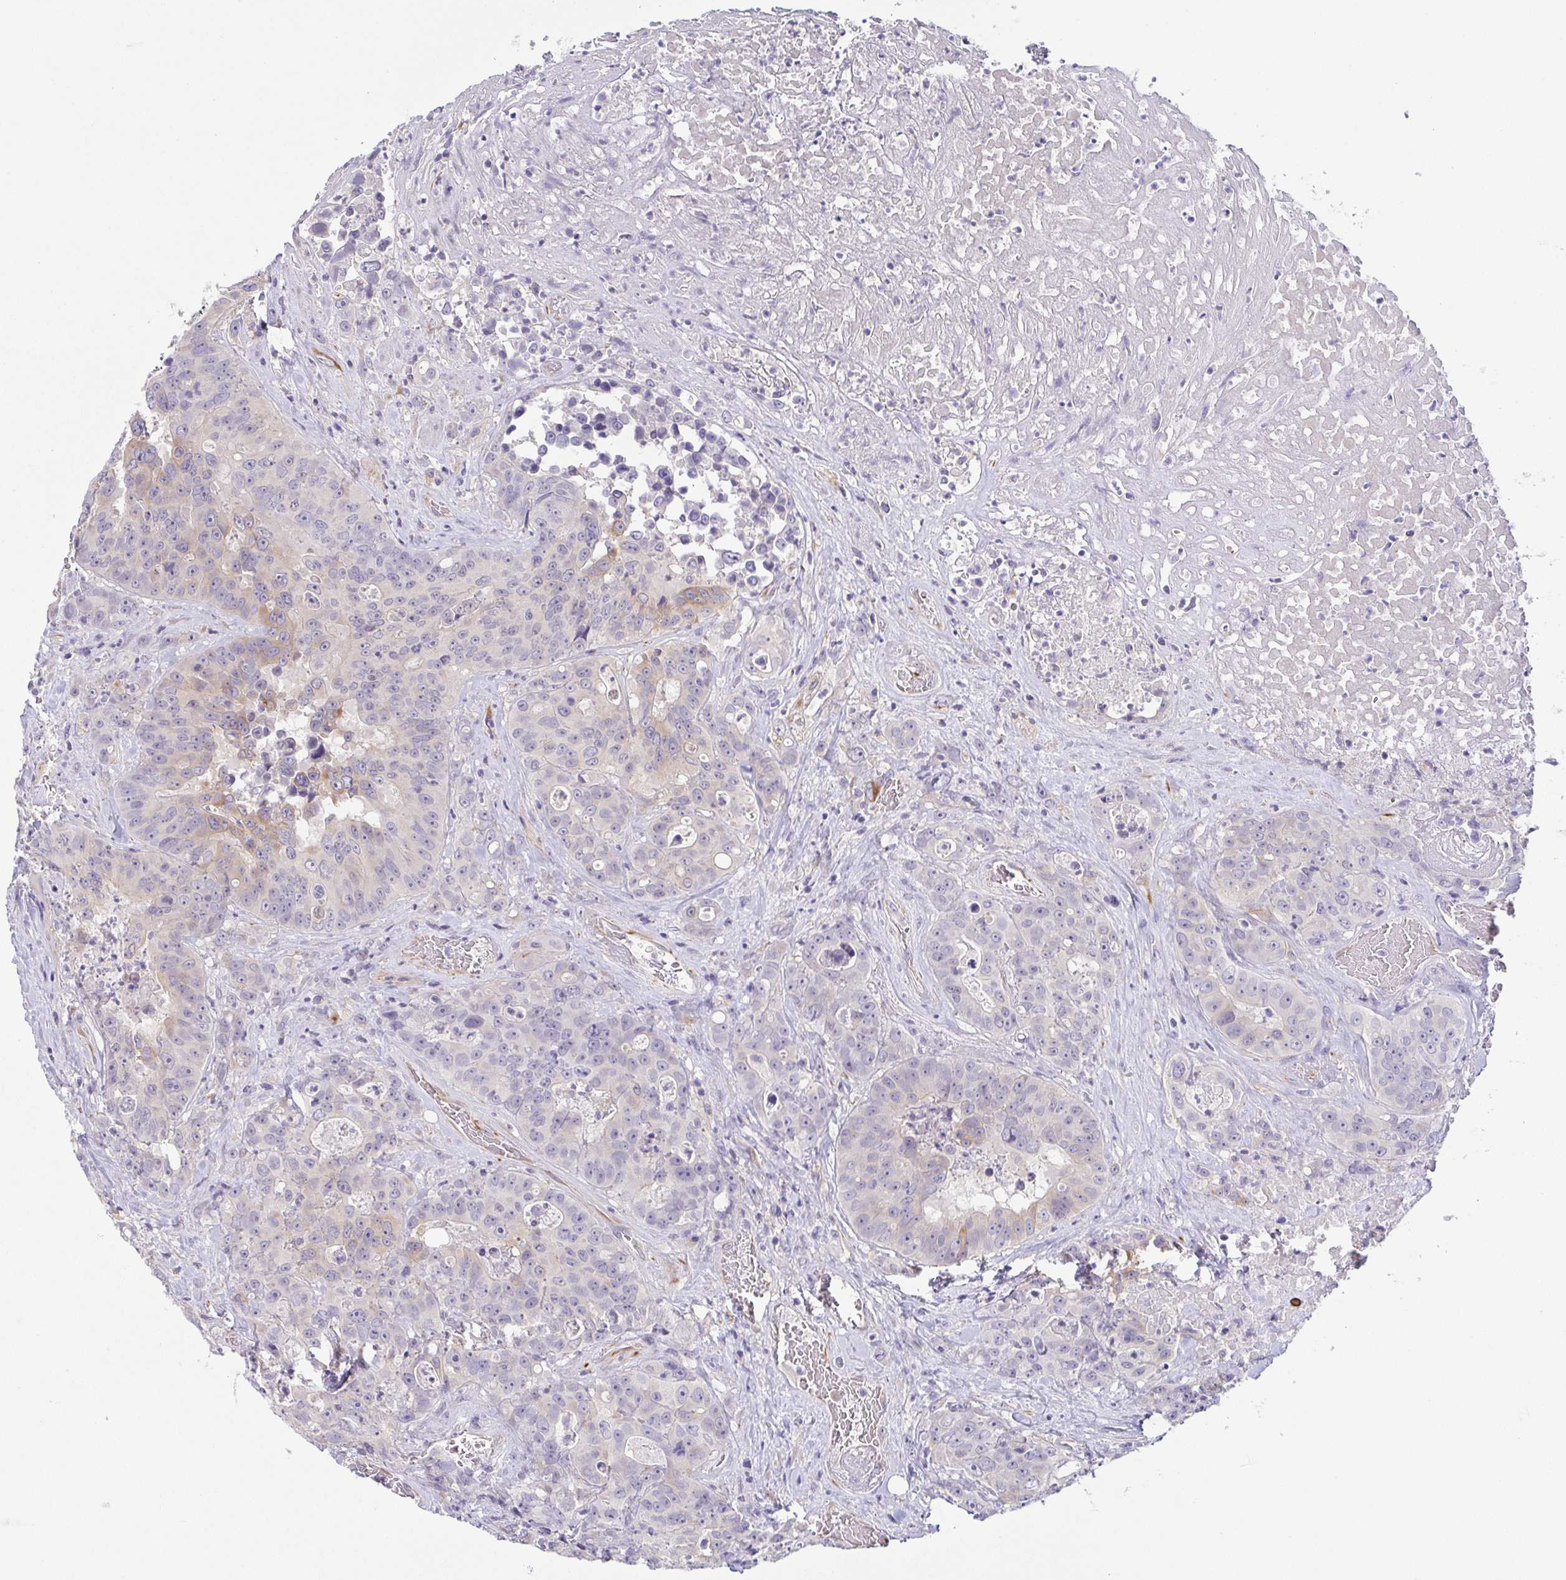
{"staining": {"intensity": "weak", "quantity": "<25%", "location": "cytoplasmic/membranous"}, "tissue": "colorectal cancer", "cell_type": "Tumor cells", "image_type": "cancer", "snomed": [{"axis": "morphology", "description": "Adenocarcinoma, NOS"}, {"axis": "topography", "description": "Rectum"}], "caption": "Human adenocarcinoma (colorectal) stained for a protein using immunohistochemistry (IHC) reveals no staining in tumor cells.", "gene": "COL17A1", "patient": {"sex": "female", "age": 62}}